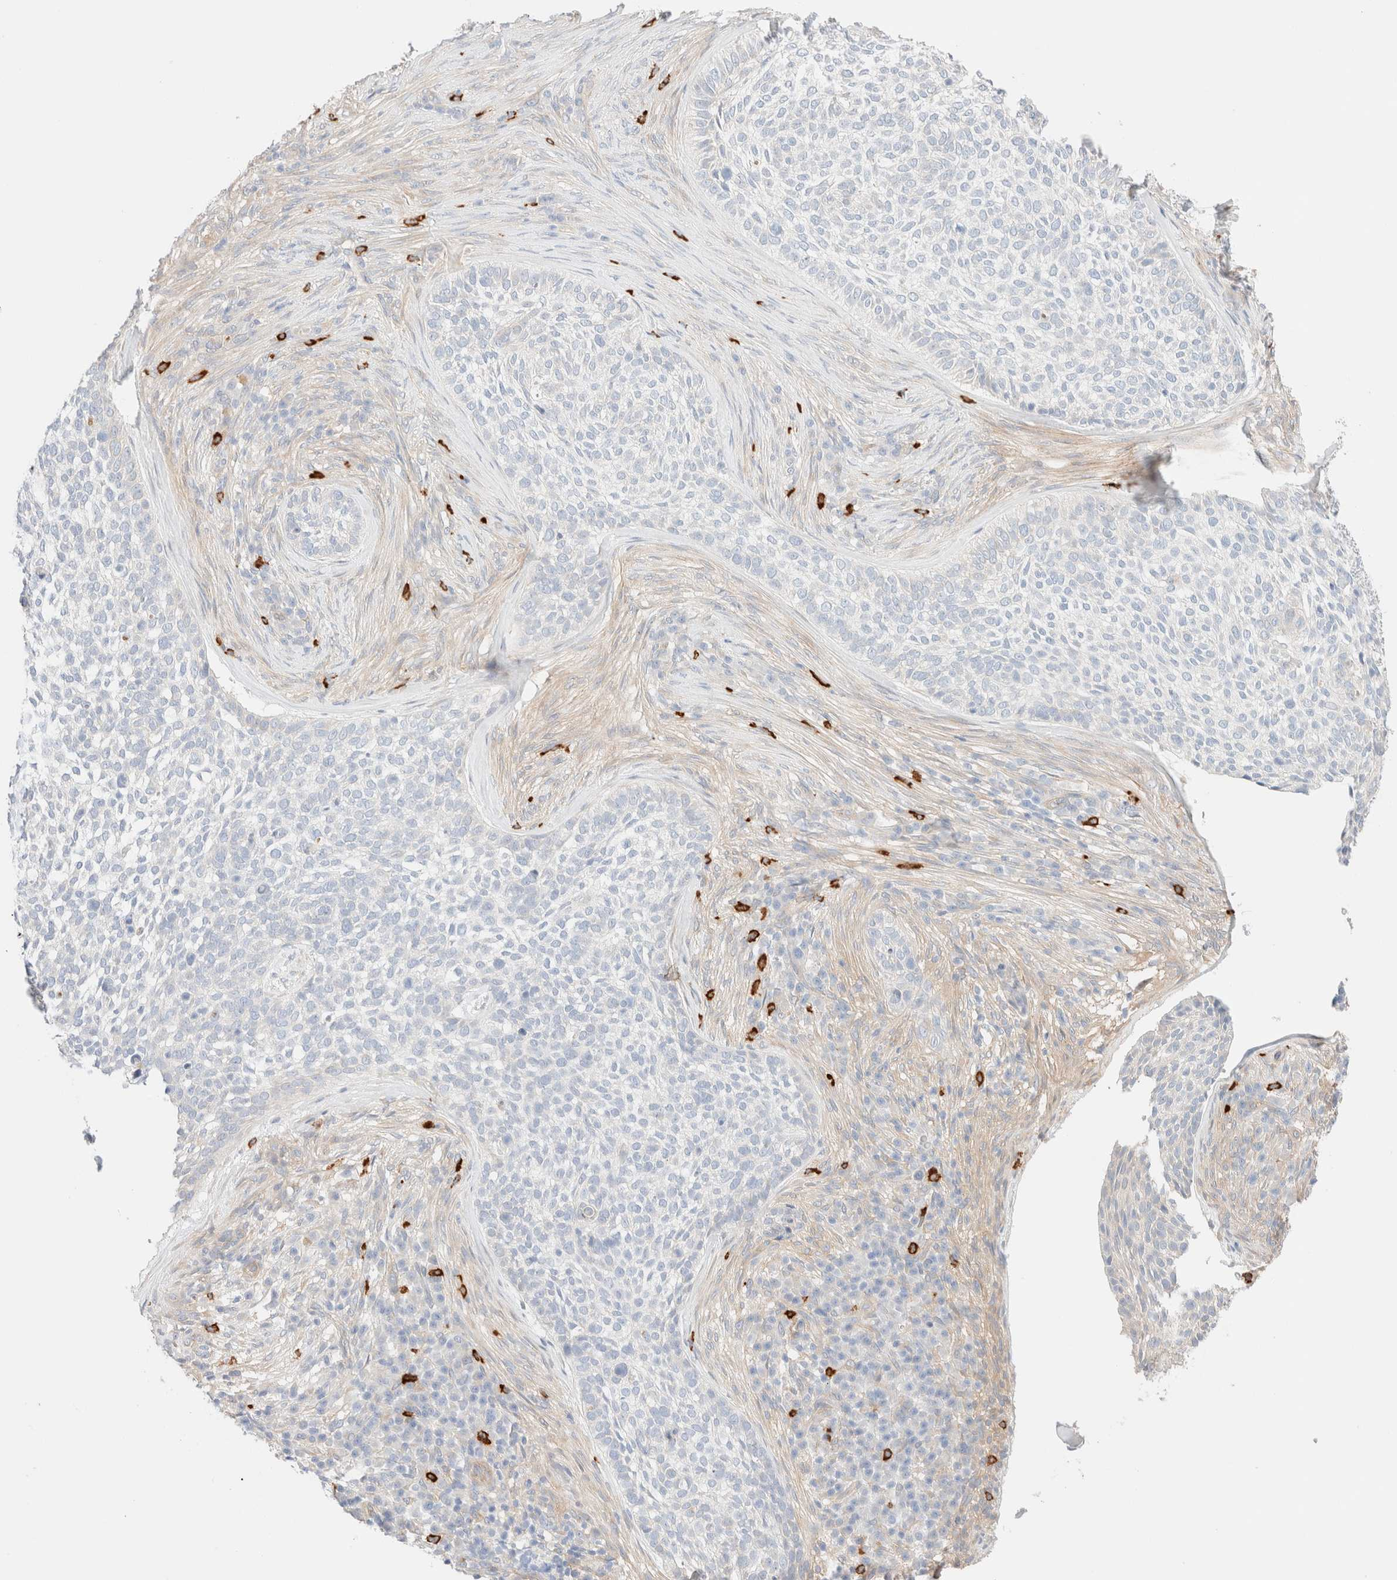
{"staining": {"intensity": "negative", "quantity": "none", "location": "none"}, "tissue": "skin cancer", "cell_type": "Tumor cells", "image_type": "cancer", "snomed": [{"axis": "morphology", "description": "Basal cell carcinoma"}, {"axis": "topography", "description": "Skin"}], "caption": "High power microscopy photomicrograph of an immunohistochemistry histopathology image of basal cell carcinoma (skin), revealing no significant staining in tumor cells.", "gene": "NIBAN2", "patient": {"sex": "female", "age": 64}}